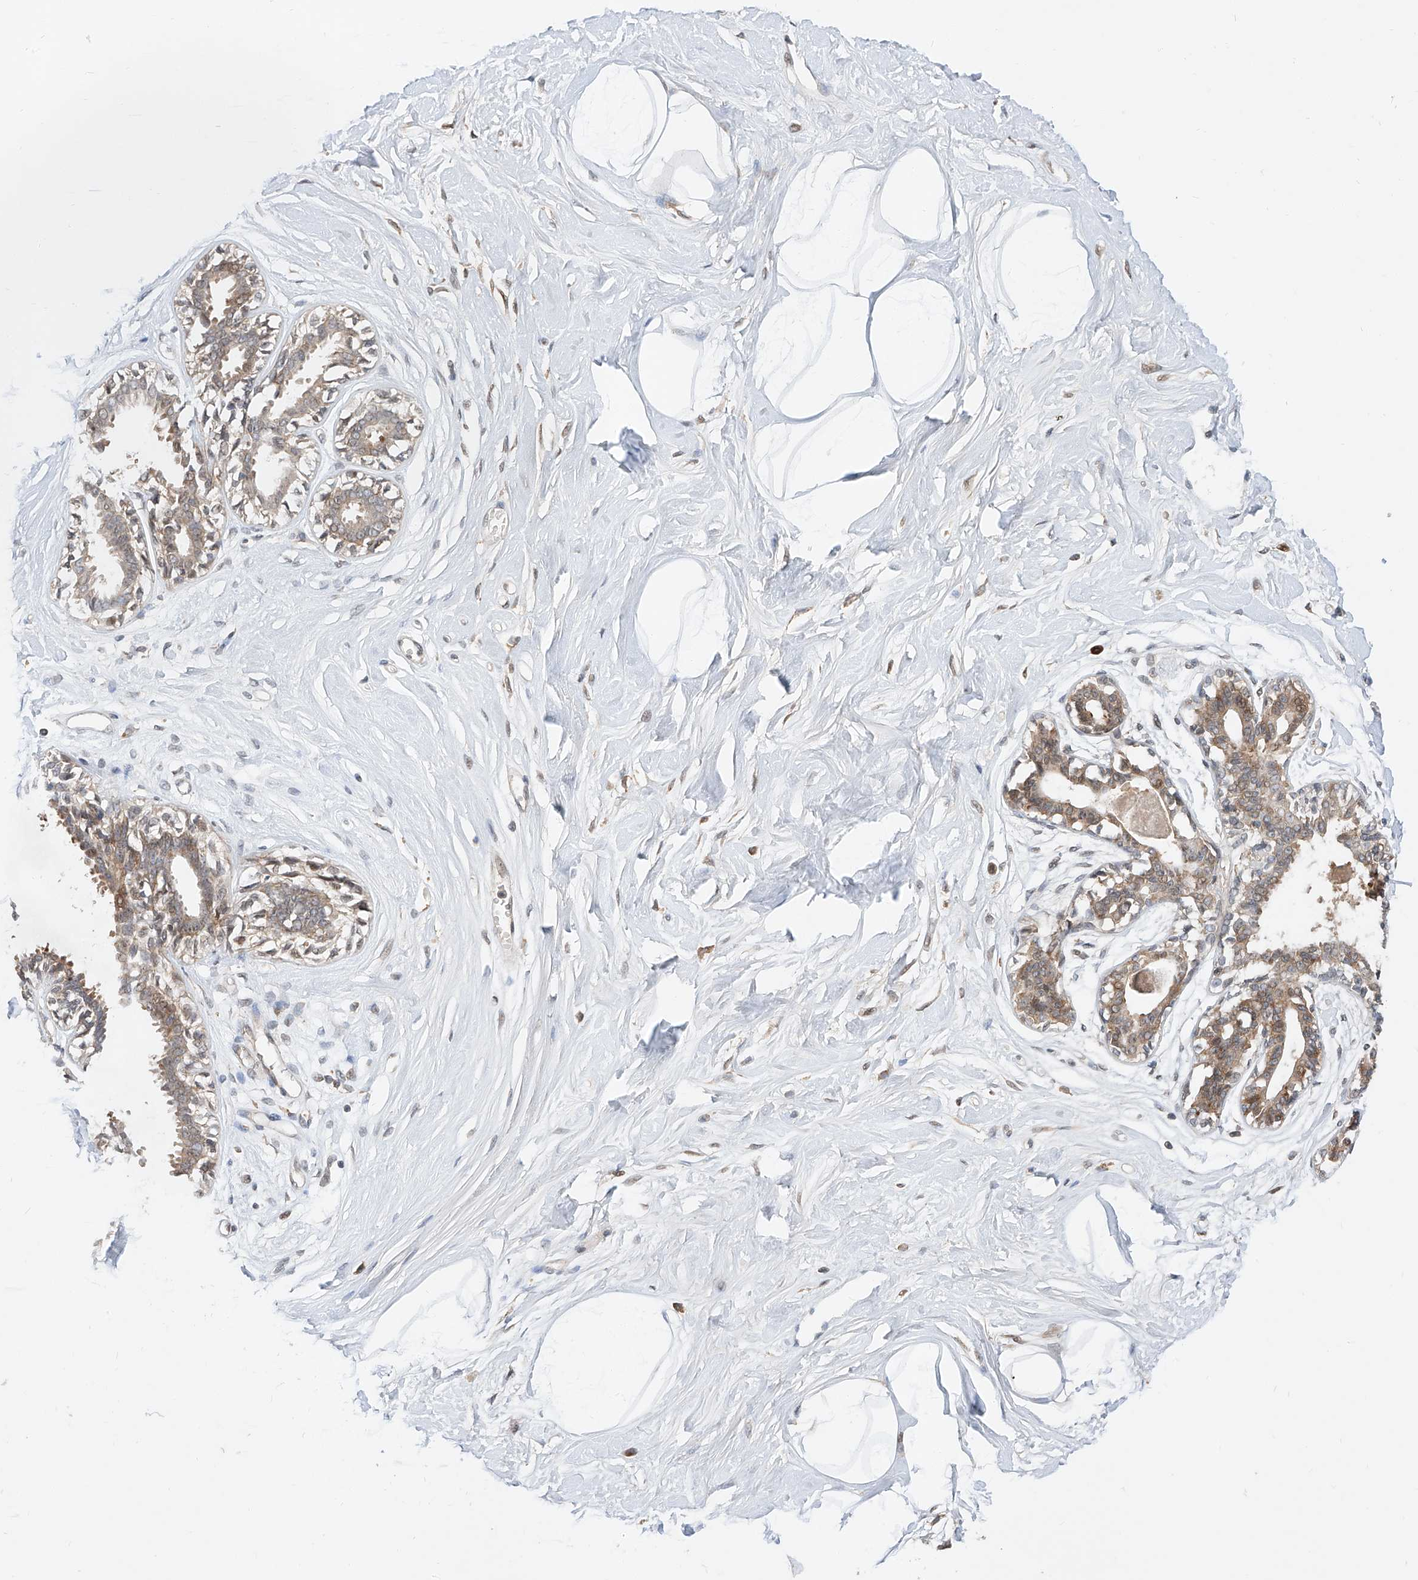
{"staining": {"intensity": "negative", "quantity": "none", "location": "none"}, "tissue": "breast", "cell_type": "Adipocytes", "image_type": "normal", "snomed": [{"axis": "morphology", "description": "Normal tissue, NOS"}, {"axis": "topography", "description": "Breast"}], "caption": "Human breast stained for a protein using IHC displays no staining in adipocytes.", "gene": "DIRAS3", "patient": {"sex": "female", "age": 45}}